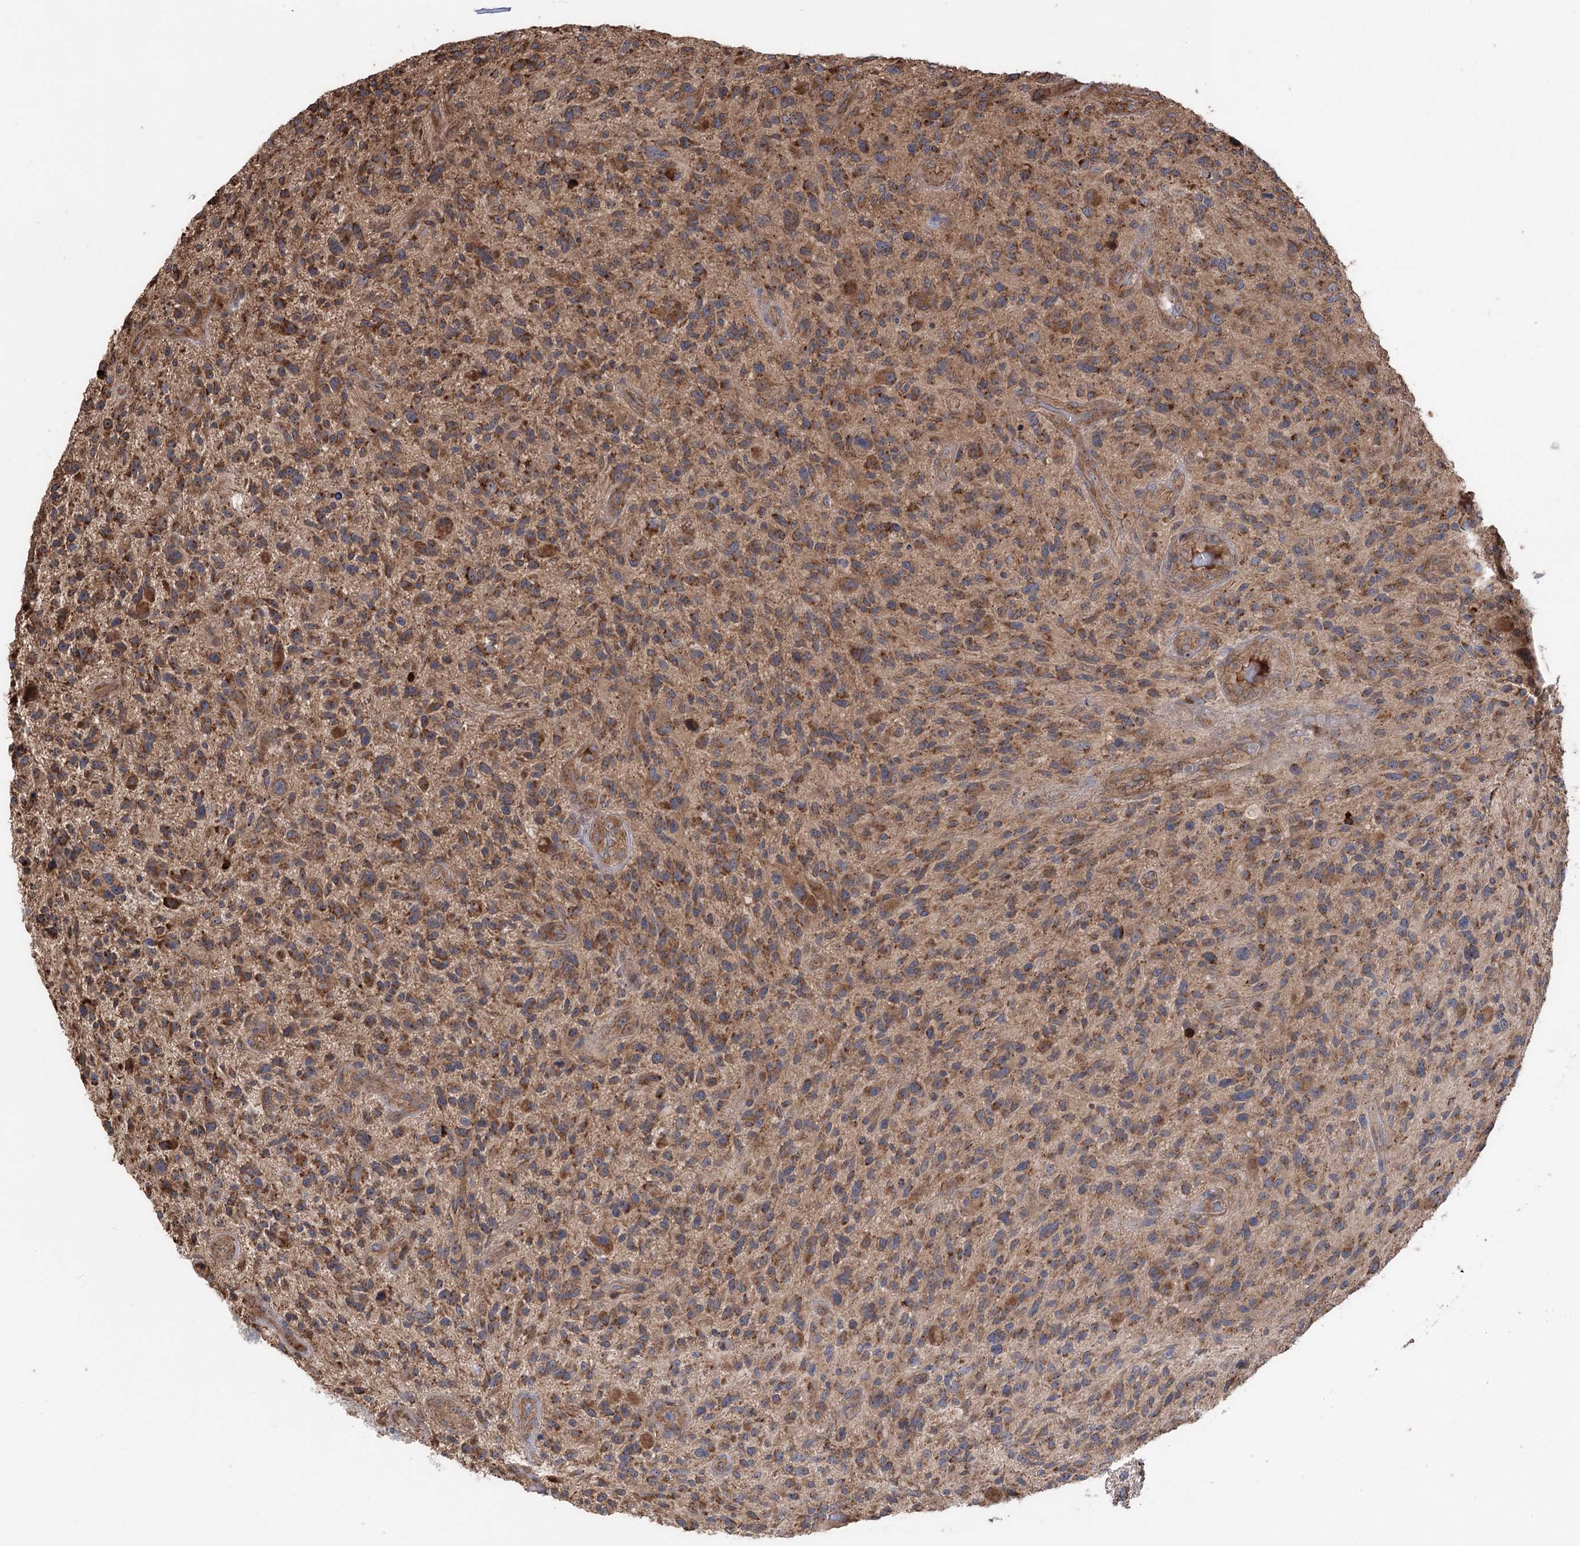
{"staining": {"intensity": "strong", "quantity": ">75%", "location": "cytoplasmic/membranous"}, "tissue": "glioma", "cell_type": "Tumor cells", "image_type": "cancer", "snomed": [{"axis": "morphology", "description": "Glioma, malignant, High grade"}, {"axis": "topography", "description": "Brain"}], "caption": "Protein staining of glioma tissue reveals strong cytoplasmic/membranous expression in about >75% of tumor cells. The staining was performed using DAB to visualize the protein expression in brown, while the nuclei were stained in blue with hematoxylin (Magnification: 20x).", "gene": "RWDD4", "patient": {"sex": "male", "age": 47}}